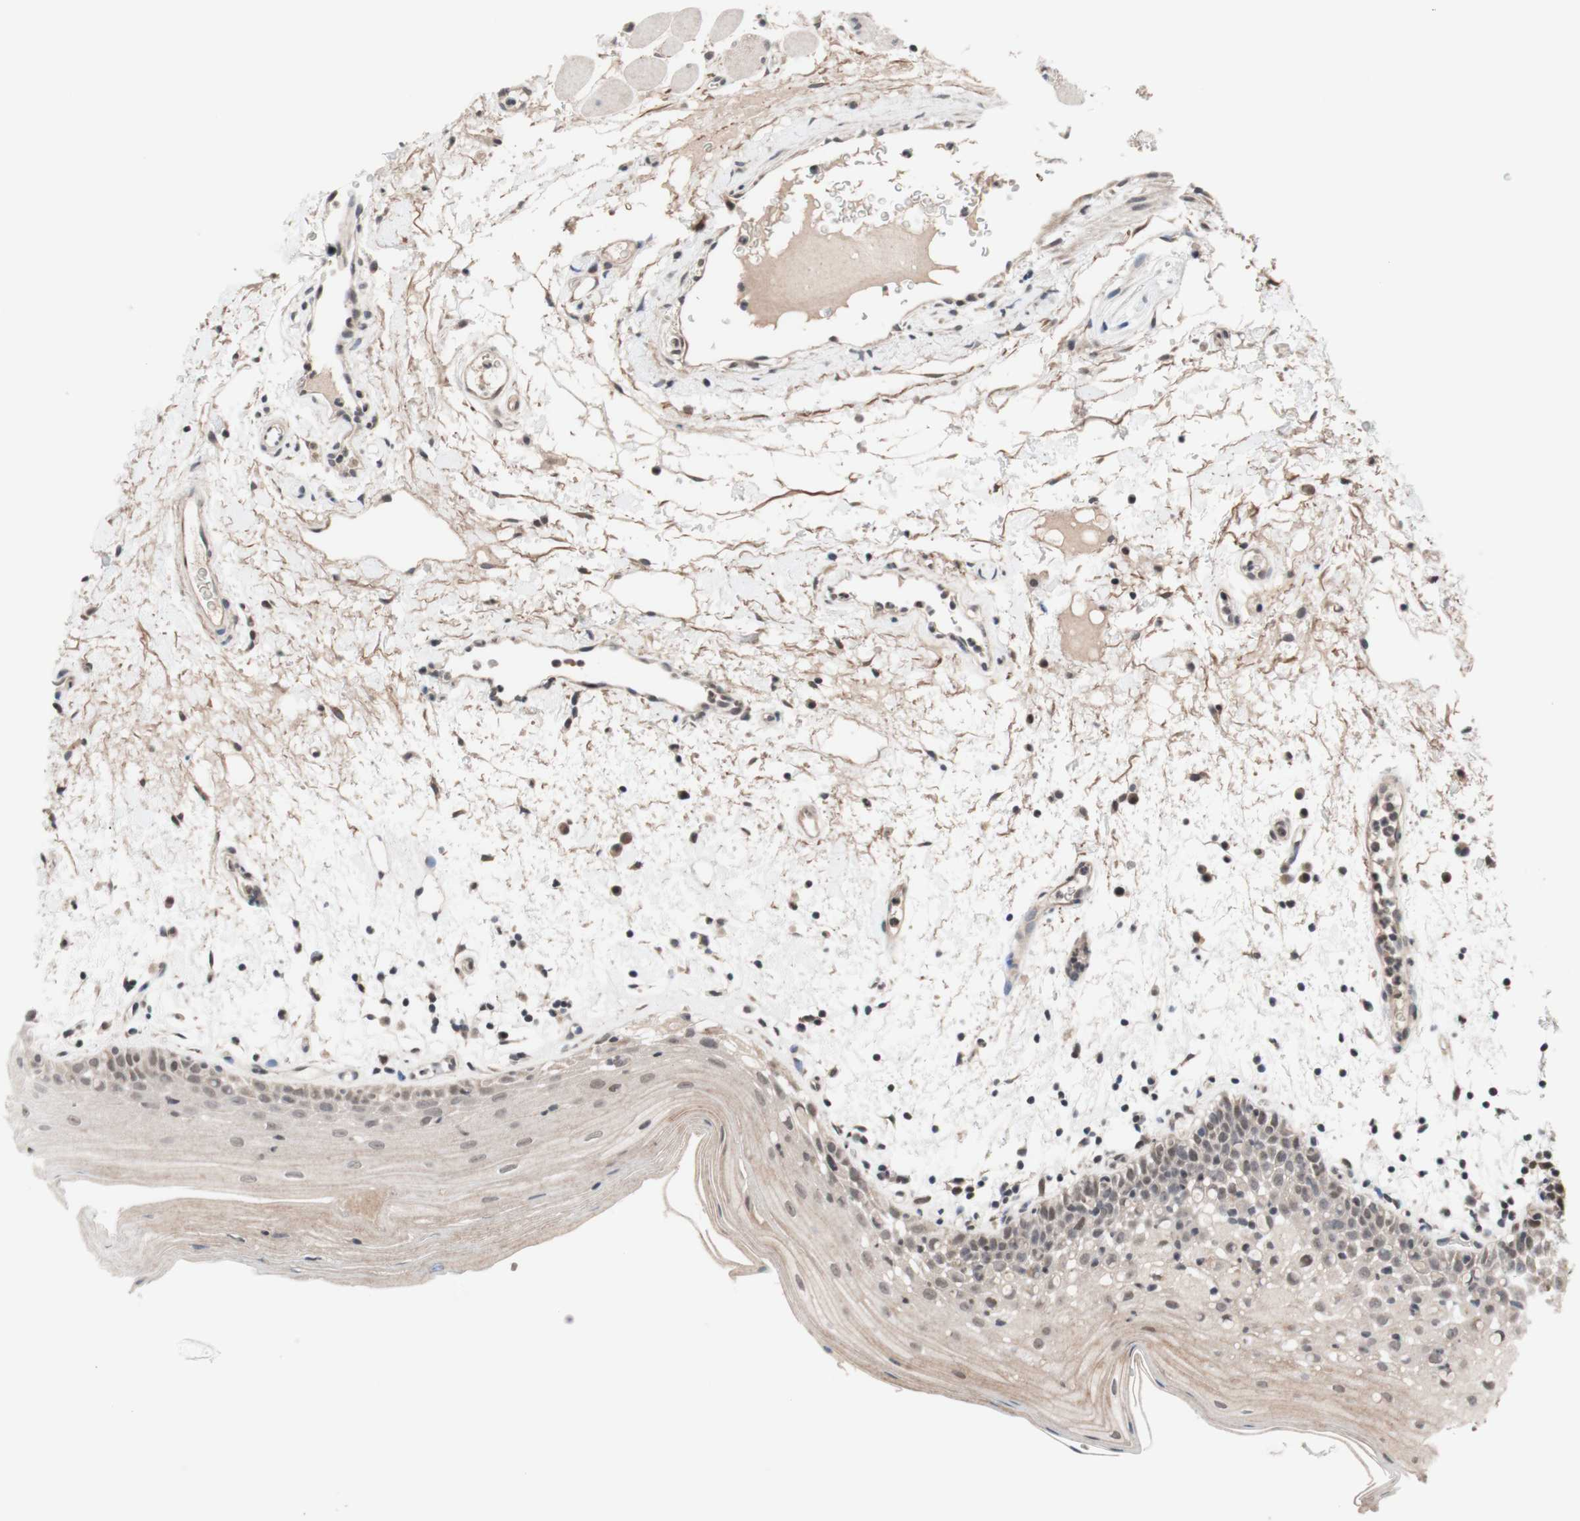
{"staining": {"intensity": "weak", "quantity": "25%-75%", "location": "cytoplasmic/membranous,nuclear"}, "tissue": "oral mucosa", "cell_type": "Squamous epithelial cells", "image_type": "normal", "snomed": [{"axis": "morphology", "description": "Normal tissue, NOS"}, {"axis": "morphology", "description": "Squamous cell carcinoma, NOS"}, {"axis": "topography", "description": "Skeletal muscle"}, {"axis": "topography", "description": "Oral tissue"}], "caption": "Immunohistochemical staining of benign oral mucosa exhibits 25%-75% levels of weak cytoplasmic/membranous,nuclear protein staining in approximately 25%-75% of squamous epithelial cells.", "gene": "CD55", "patient": {"sex": "male", "age": 71}}